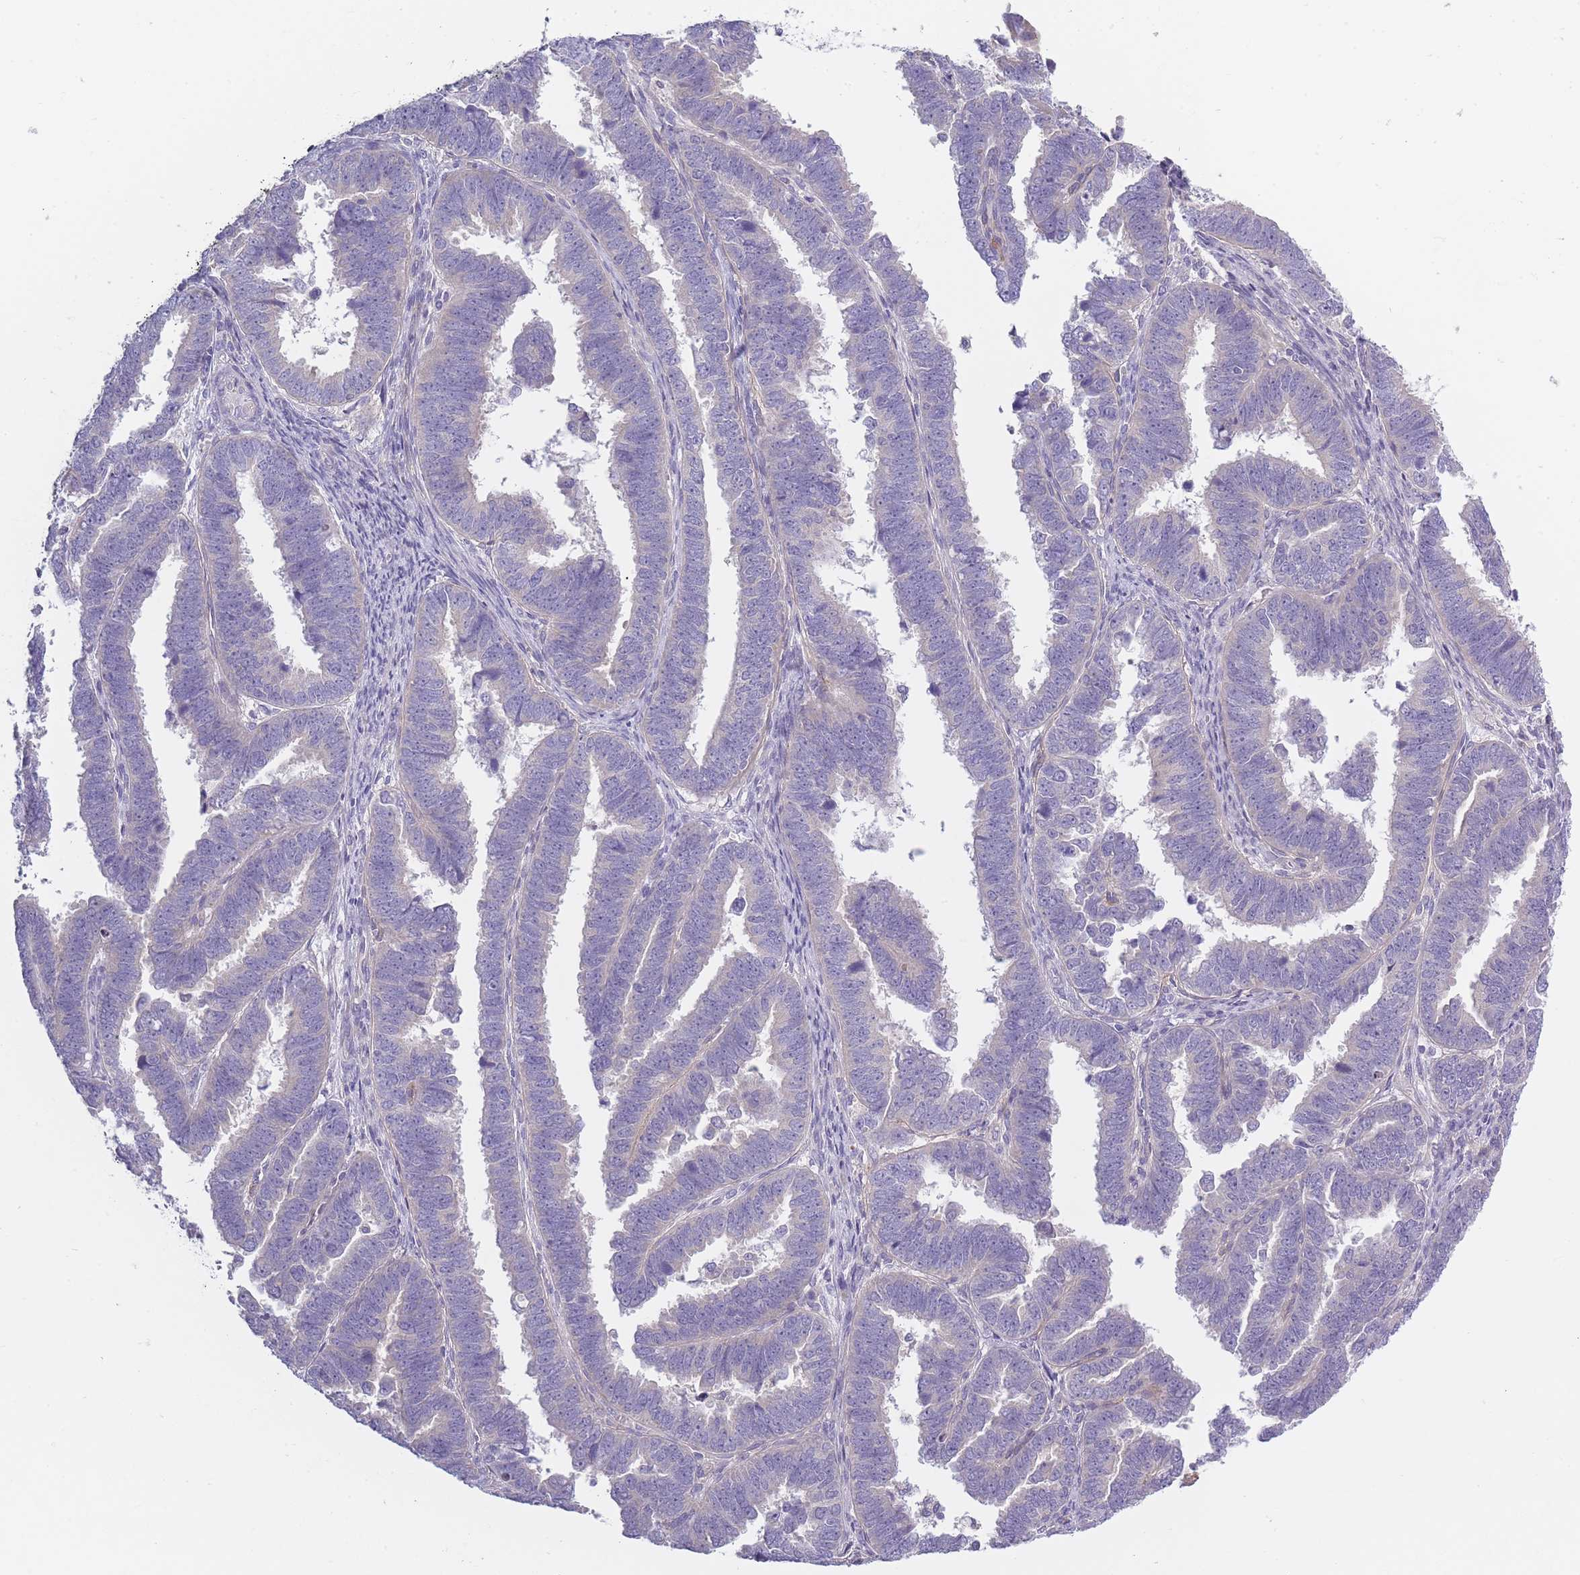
{"staining": {"intensity": "negative", "quantity": "none", "location": "none"}, "tissue": "endometrial cancer", "cell_type": "Tumor cells", "image_type": "cancer", "snomed": [{"axis": "morphology", "description": "Adenocarcinoma, NOS"}, {"axis": "topography", "description": "Endometrium"}], "caption": "Immunohistochemistry (IHC) photomicrograph of neoplastic tissue: human adenocarcinoma (endometrial) stained with DAB (3,3'-diaminobenzidine) reveals no significant protein expression in tumor cells.", "gene": "AP3M2", "patient": {"sex": "female", "age": 75}}